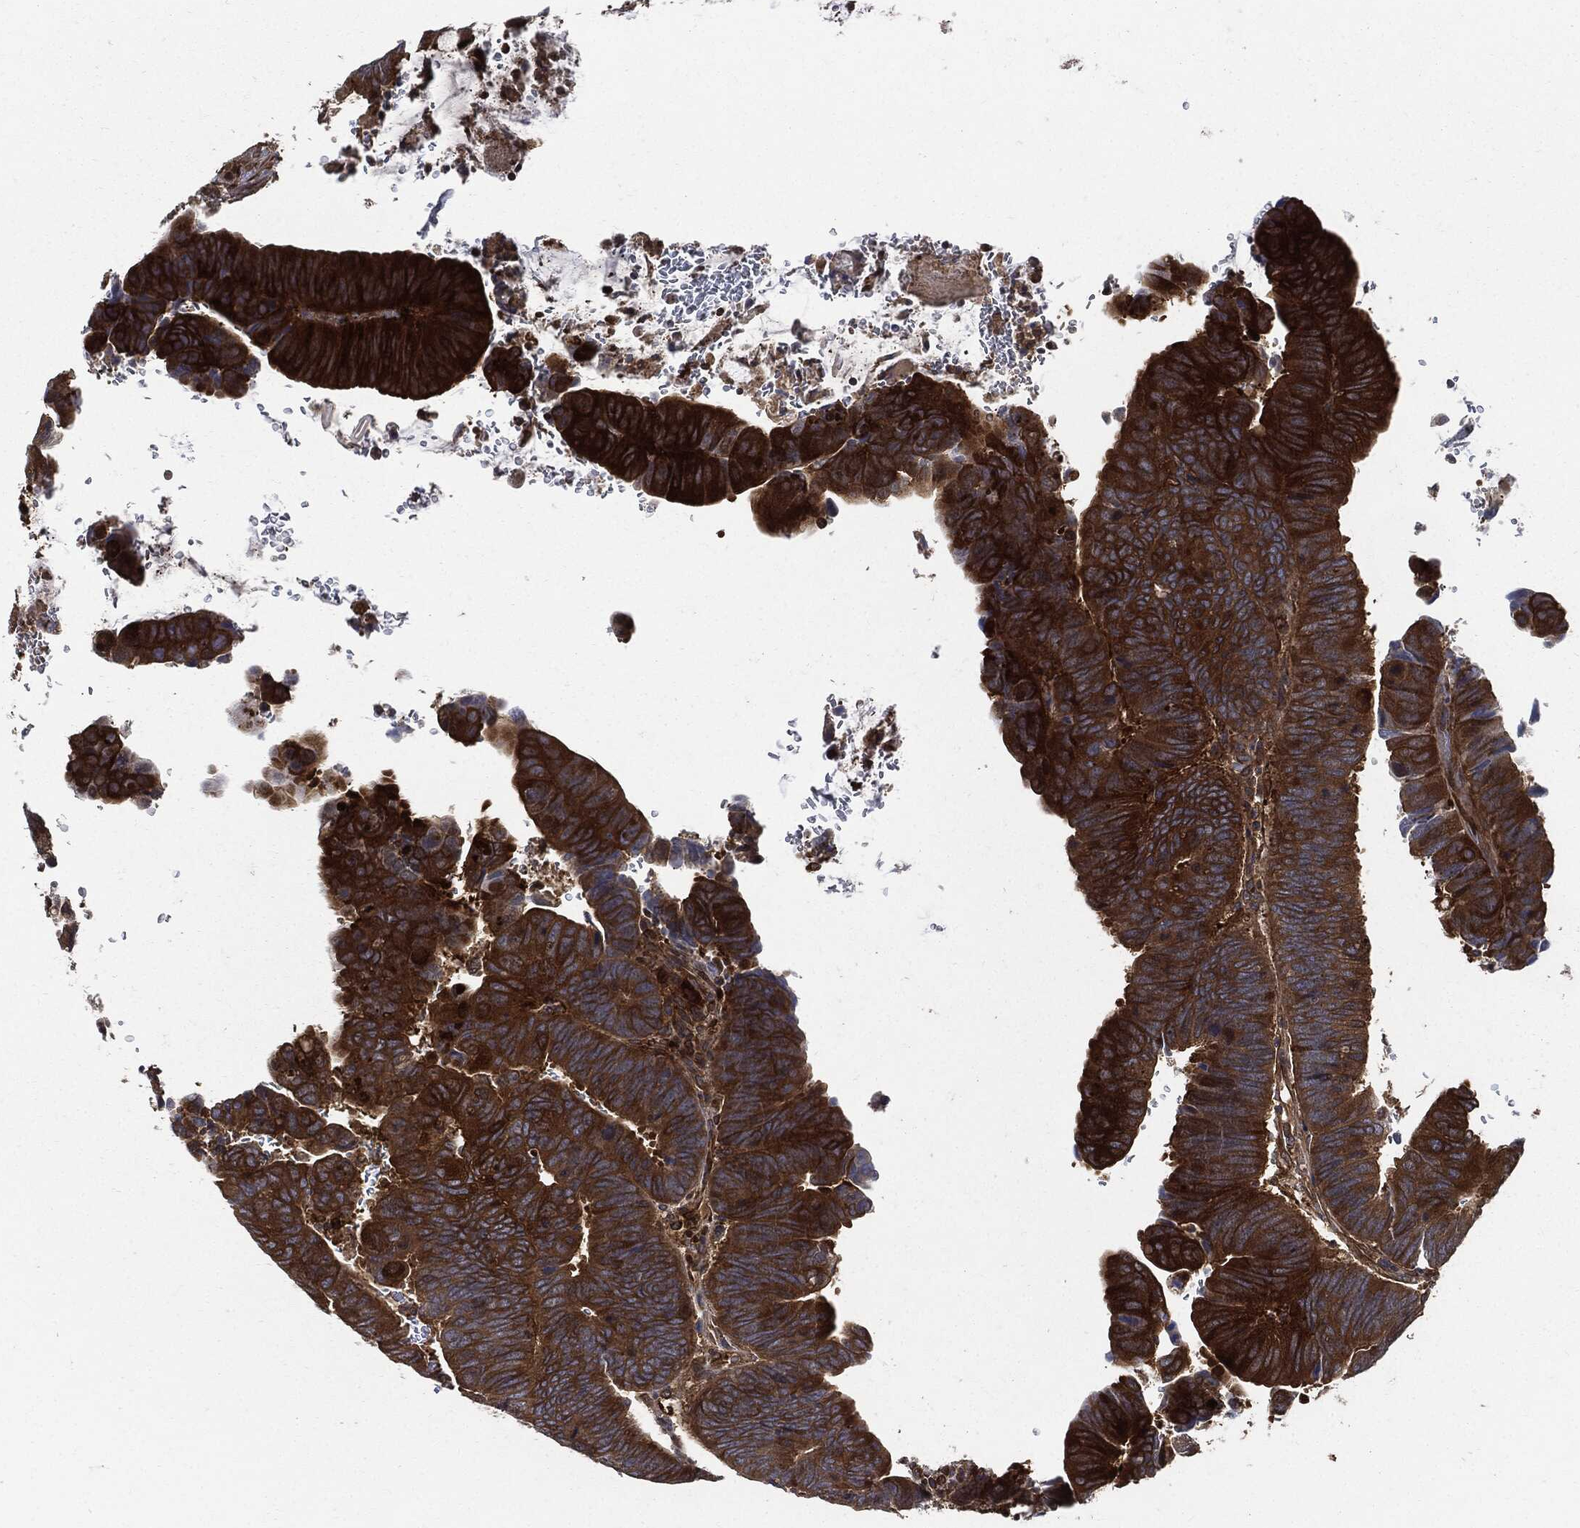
{"staining": {"intensity": "strong", "quantity": ">75%", "location": "cytoplasmic/membranous"}, "tissue": "colorectal cancer", "cell_type": "Tumor cells", "image_type": "cancer", "snomed": [{"axis": "morphology", "description": "Normal tissue, NOS"}, {"axis": "morphology", "description": "Adenocarcinoma, NOS"}, {"axis": "topography", "description": "Rectum"}], "caption": "This histopathology image exhibits colorectal adenocarcinoma stained with immunohistochemistry (IHC) to label a protein in brown. The cytoplasmic/membranous of tumor cells show strong positivity for the protein. Nuclei are counter-stained blue.", "gene": "XPNPEP1", "patient": {"sex": "male", "age": 92}}